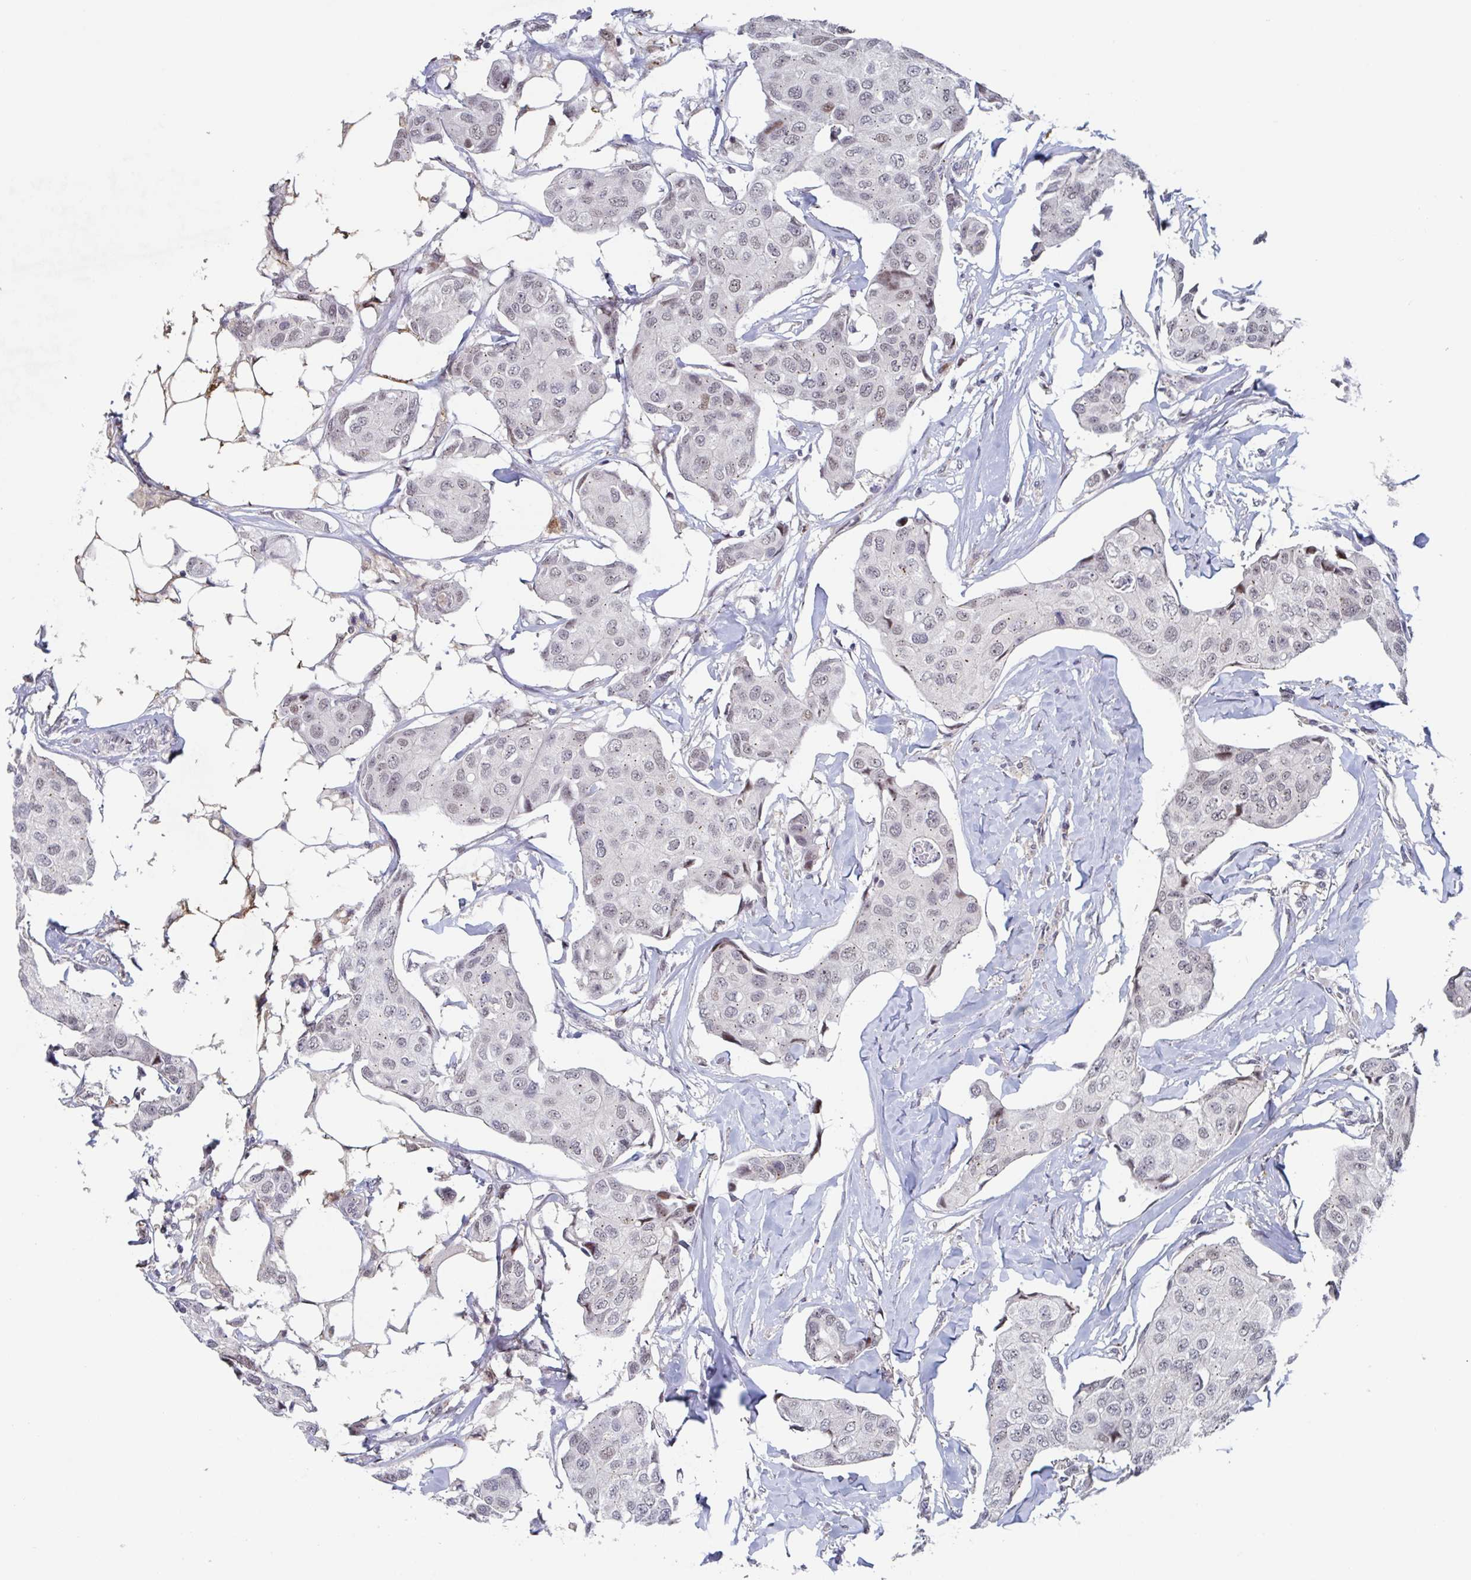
{"staining": {"intensity": "moderate", "quantity": "<25%", "location": "nuclear"}, "tissue": "breast cancer", "cell_type": "Tumor cells", "image_type": "cancer", "snomed": [{"axis": "morphology", "description": "Duct carcinoma"}, {"axis": "topography", "description": "Breast"}, {"axis": "topography", "description": "Lymph node"}], "caption": "Breast cancer stained with a protein marker demonstrates moderate staining in tumor cells.", "gene": "RNF212", "patient": {"sex": "female", "age": 80}}